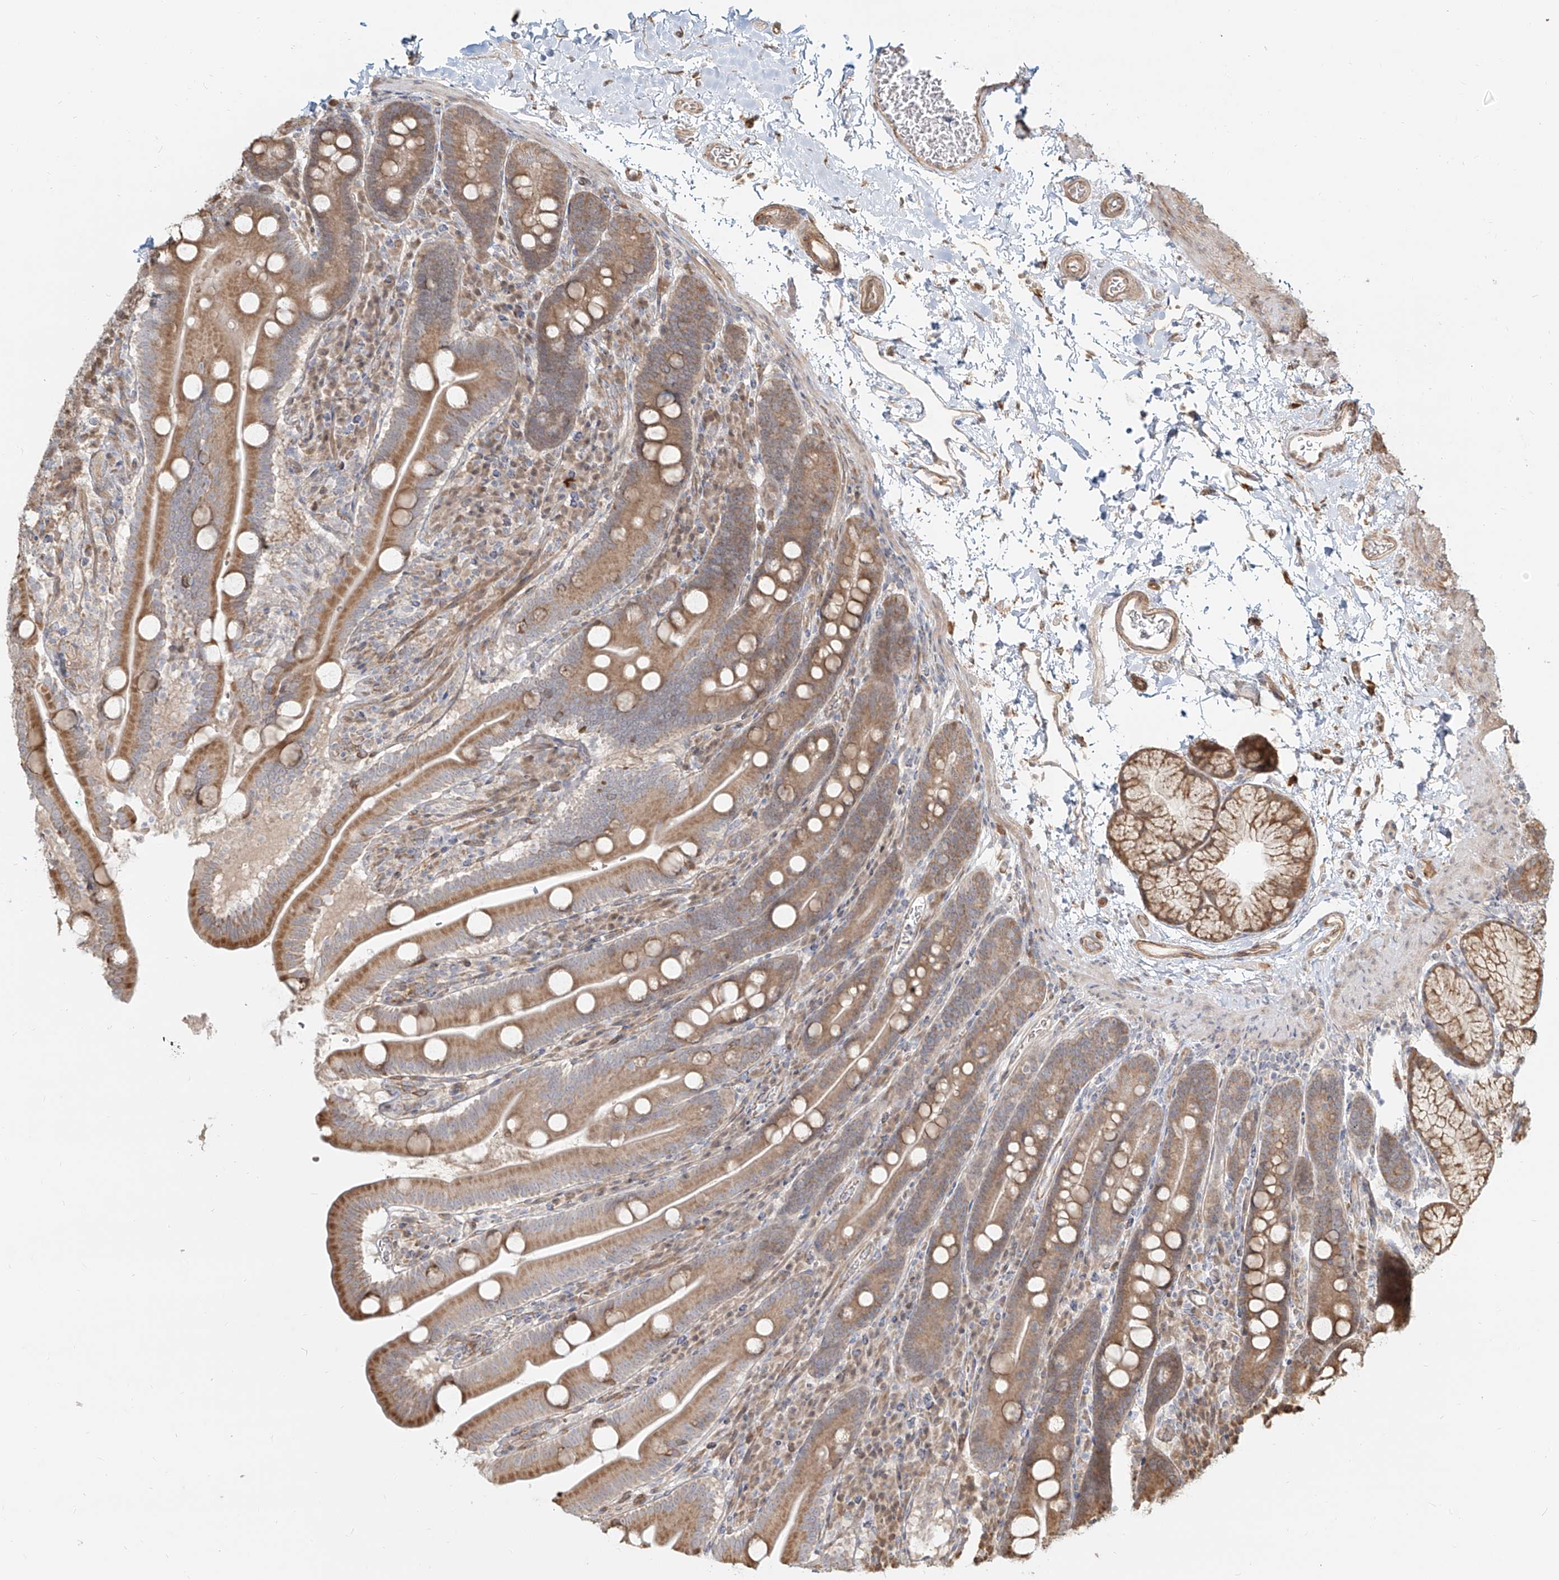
{"staining": {"intensity": "moderate", "quantity": ">75%", "location": "cytoplasmic/membranous"}, "tissue": "duodenum", "cell_type": "Glandular cells", "image_type": "normal", "snomed": [{"axis": "morphology", "description": "Normal tissue, NOS"}, {"axis": "topography", "description": "Duodenum"}], "caption": "Immunohistochemistry (IHC) (DAB) staining of unremarkable duodenum exhibits moderate cytoplasmic/membranous protein positivity in approximately >75% of glandular cells.", "gene": "UBE2K", "patient": {"sex": "male", "age": 35}}